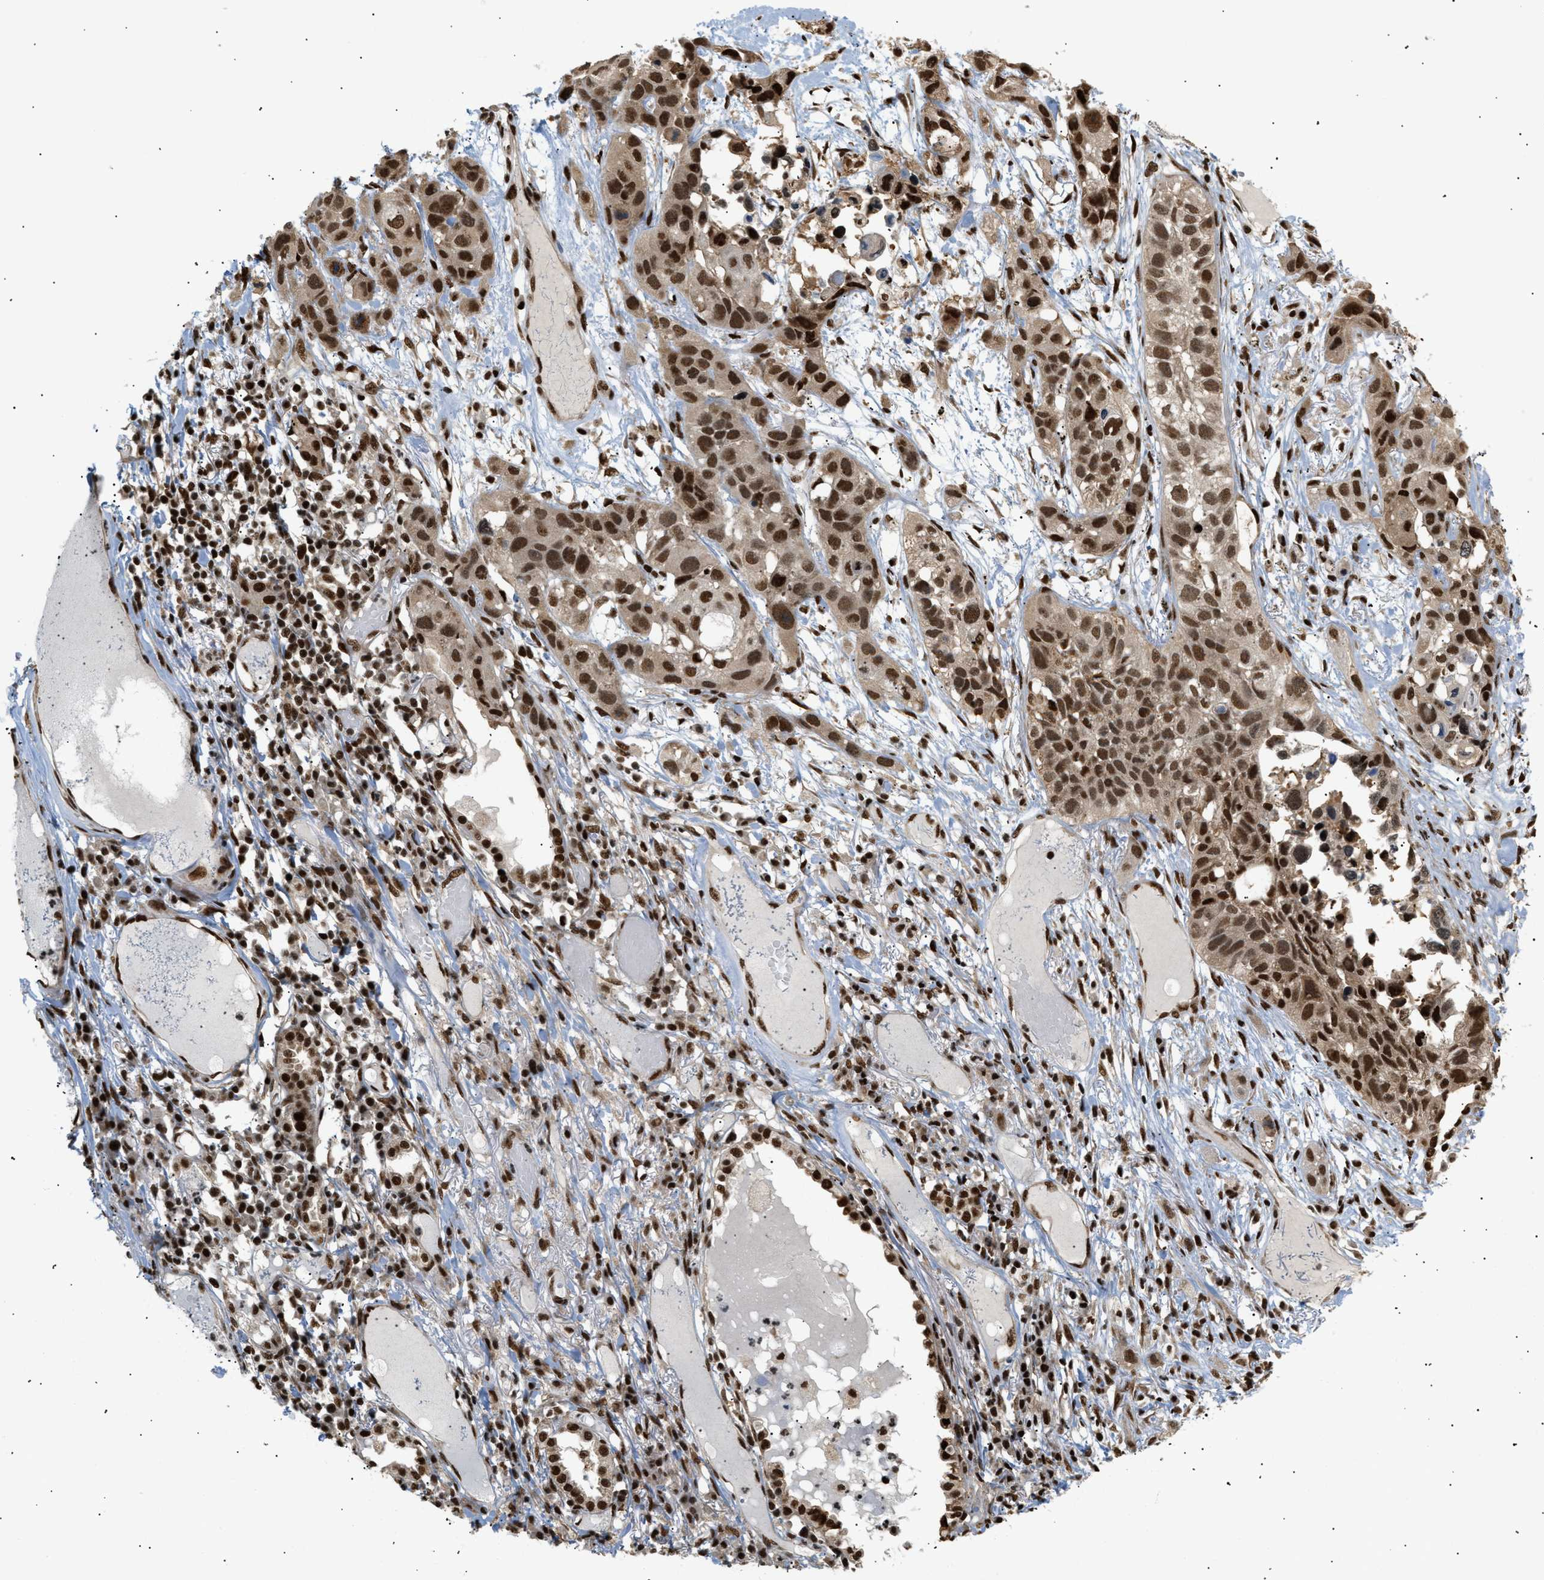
{"staining": {"intensity": "strong", "quantity": ">75%", "location": "cytoplasmic/membranous,nuclear"}, "tissue": "lung cancer", "cell_type": "Tumor cells", "image_type": "cancer", "snomed": [{"axis": "morphology", "description": "Squamous cell carcinoma, NOS"}, {"axis": "topography", "description": "Lung"}], "caption": "About >75% of tumor cells in human lung squamous cell carcinoma demonstrate strong cytoplasmic/membranous and nuclear protein positivity as visualized by brown immunohistochemical staining.", "gene": "RBM5", "patient": {"sex": "male", "age": 71}}